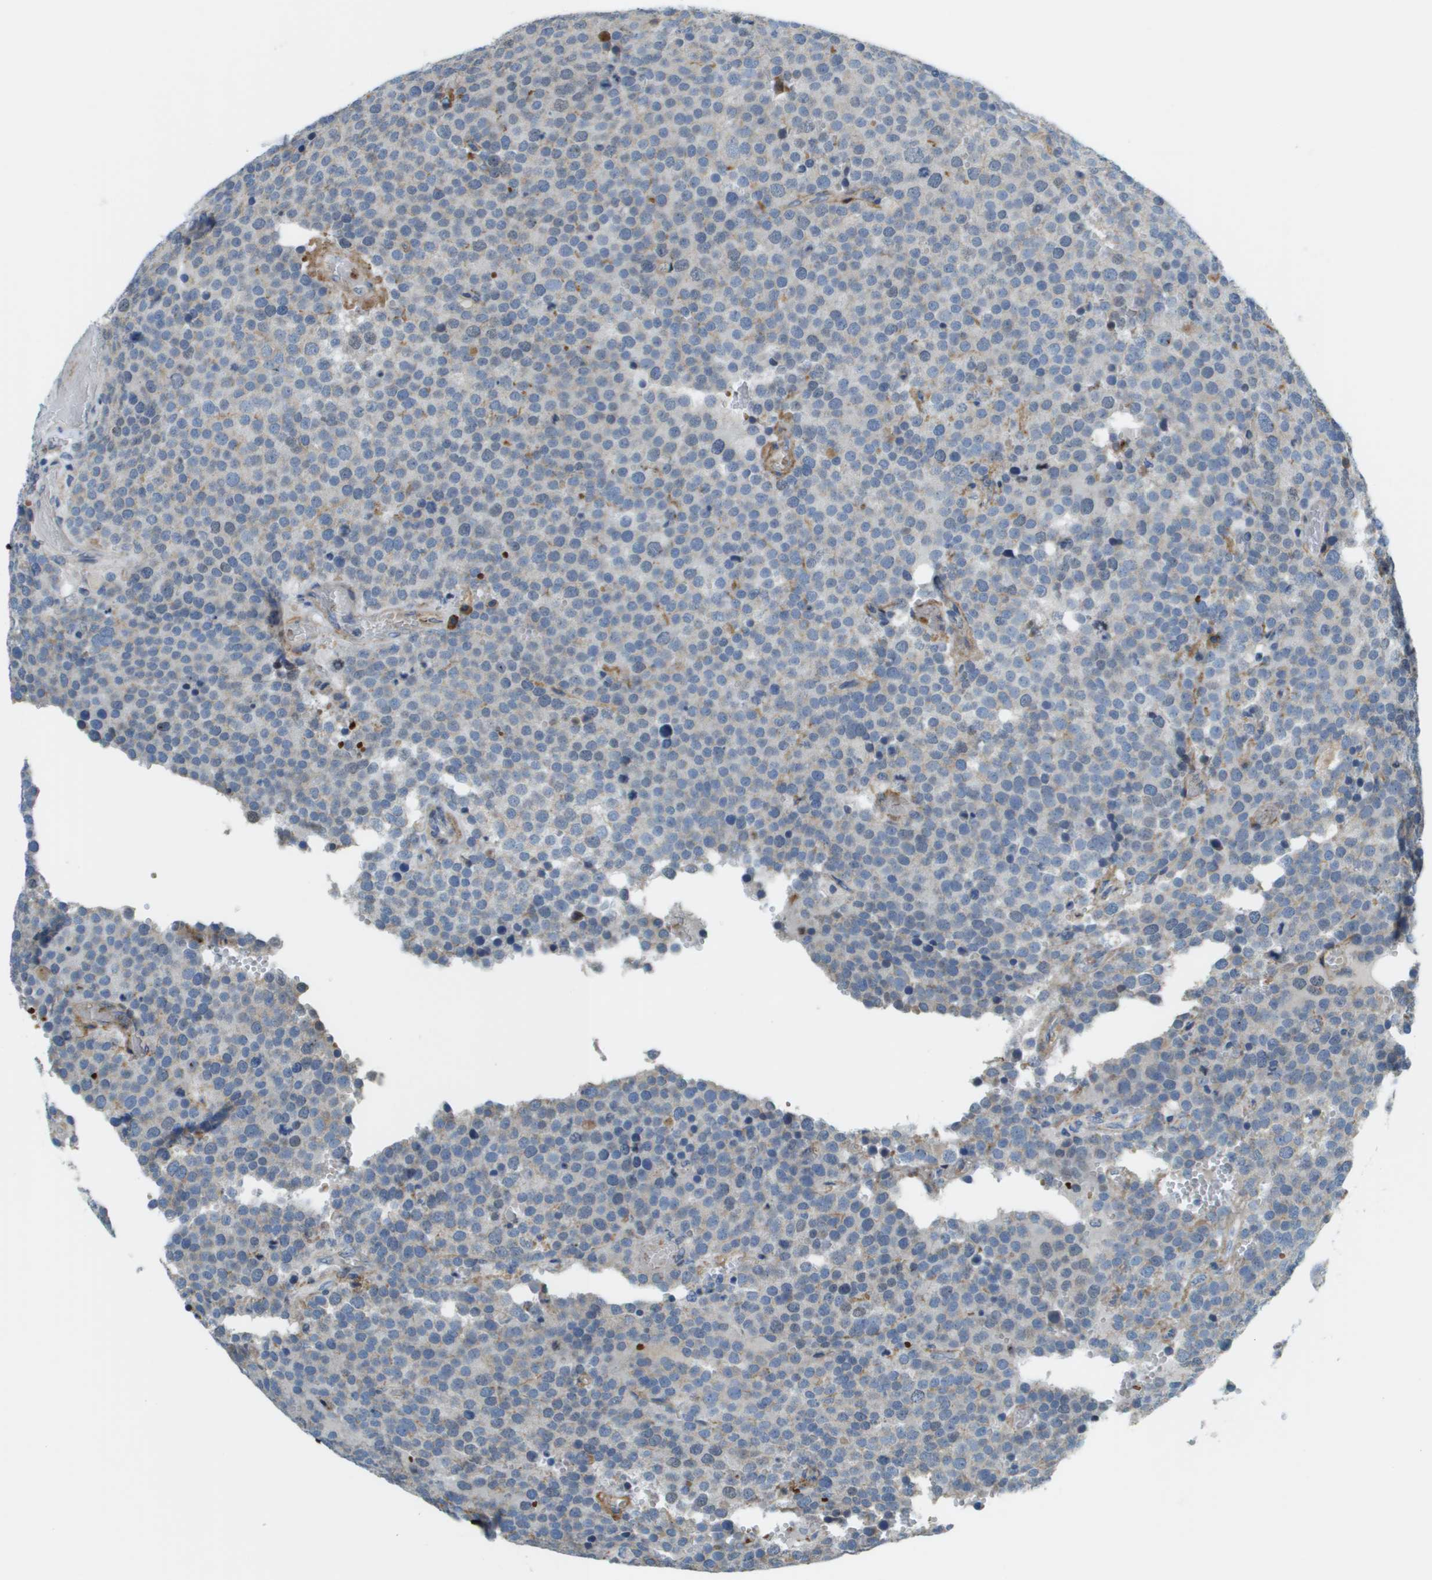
{"staining": {"intensity": "negative", "quantity": "none", "location": "none"}, "tissue": "testis cancer", "cell_type": "Tumor cells", "image_type": "cancer", "snomed": [{"axis": "morphology", "description": "Normal tissue, NOS"}, {"axis": "morphology", "description": "Seminoma, NOS"}, {"axis": "topography", "description": "Testis"}], "caption": "This is a image of immunohistochemistry (IHC) staining of testis cancer, which shows no staining in tumor cells. Nuclei are stained in blue.", "gene": "SDC1", "patient": {"sex": "male", "age": 71}}